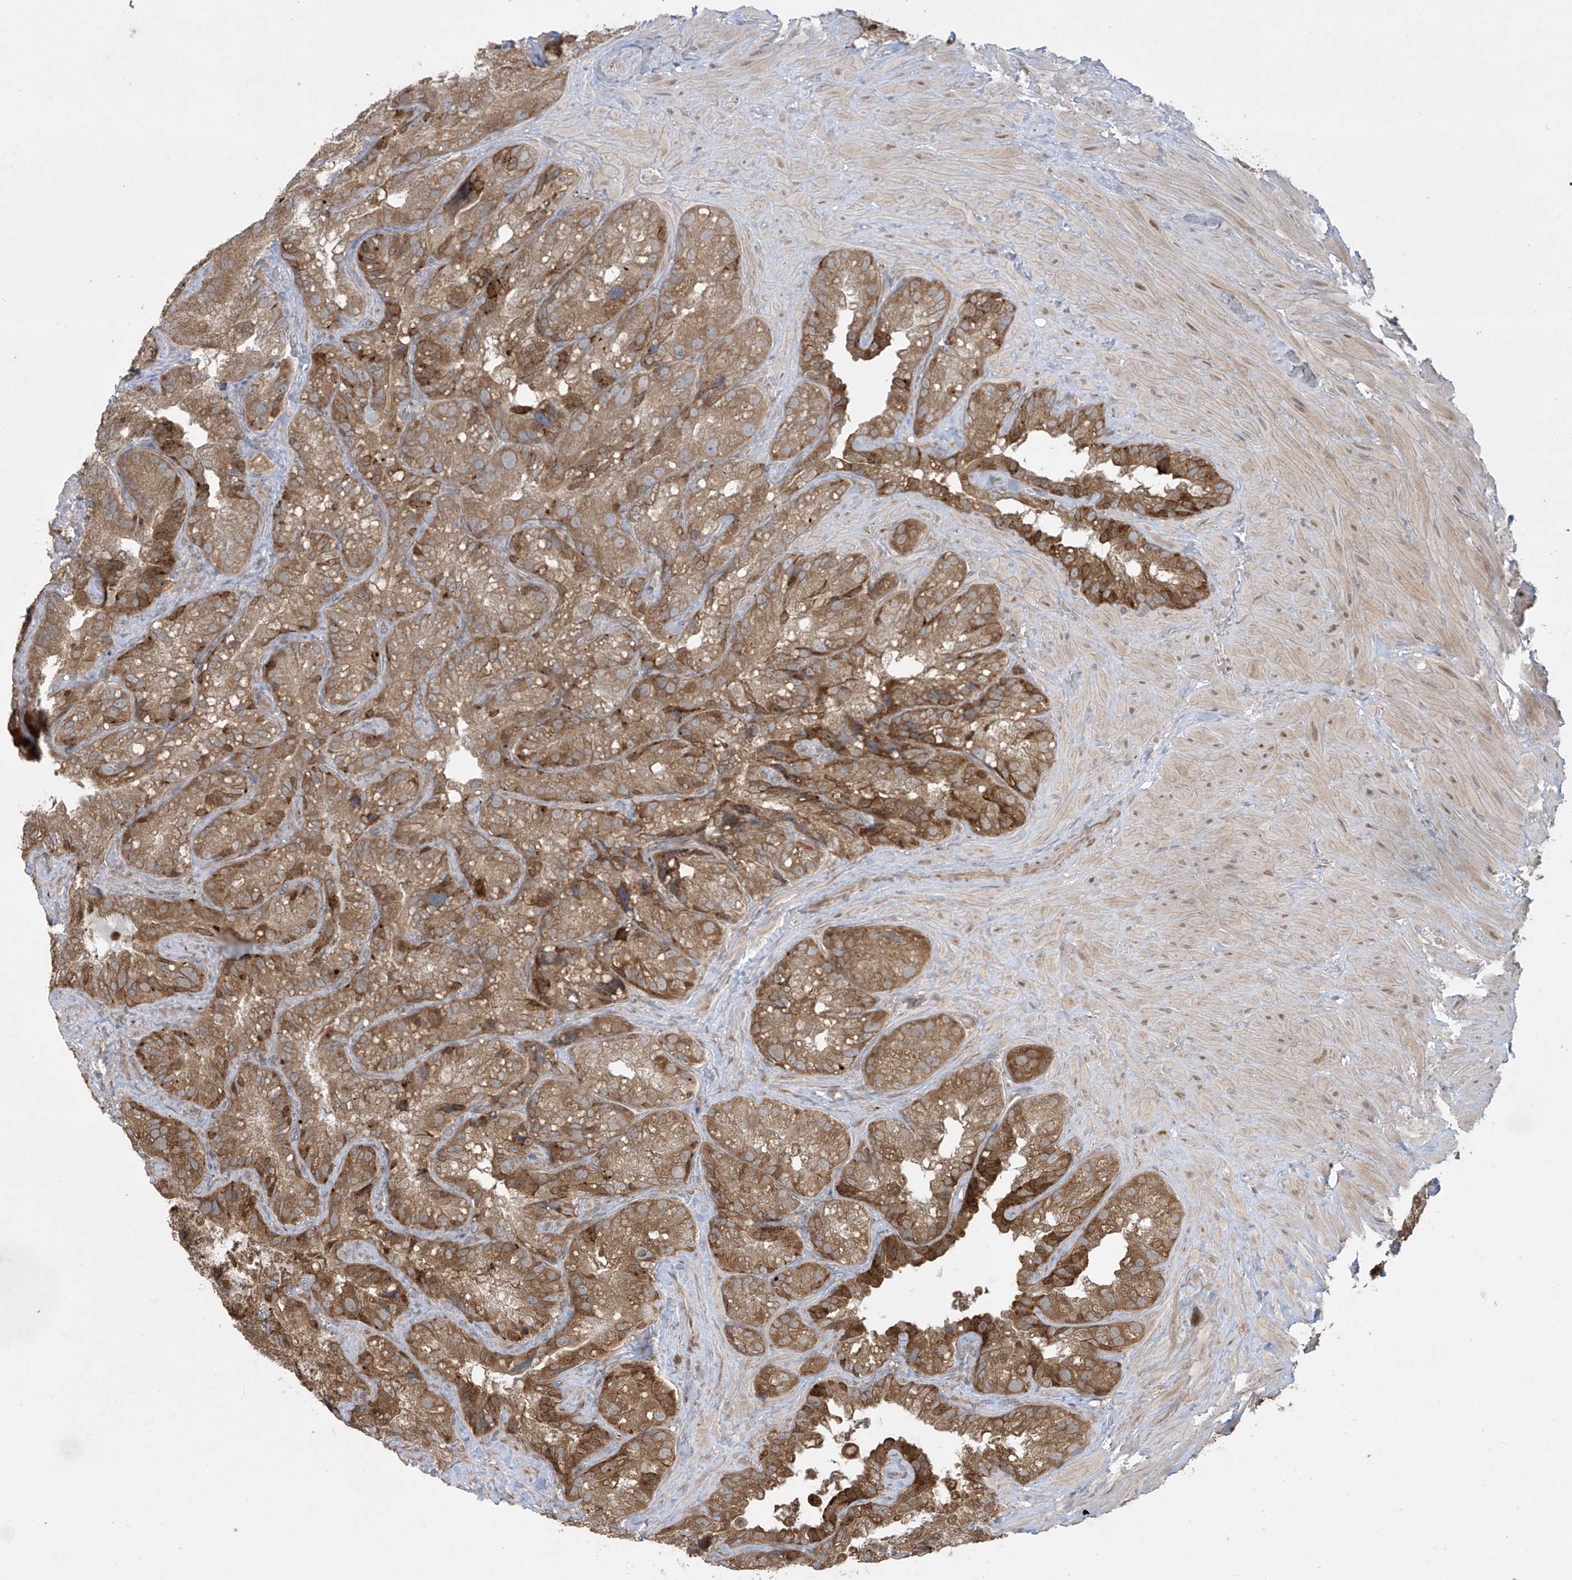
{"staining": {"intensity": "moderate", "quantity": ">75%", "location": "cytoplasmic/membranous"}, "tissue": "seminal vesicle", "cell_type": "Glandular cells", "image_type": "normal", "snomed": [{"axis": "morphology", "description": "Normal tissue, NOS"}, {"axis": "topography", "description": "Prostate"}, {"axis": "topography", "description": "Seminal veicle"}], "caption": "DAB immunohistochemical staining of unremarkable seminal vesicle reveals moderate cytoplasmic/membranous protein staining in about >75% of glandular cells.", "gene": "PPAT", "patient": {"sex": "male", "age": 68}}